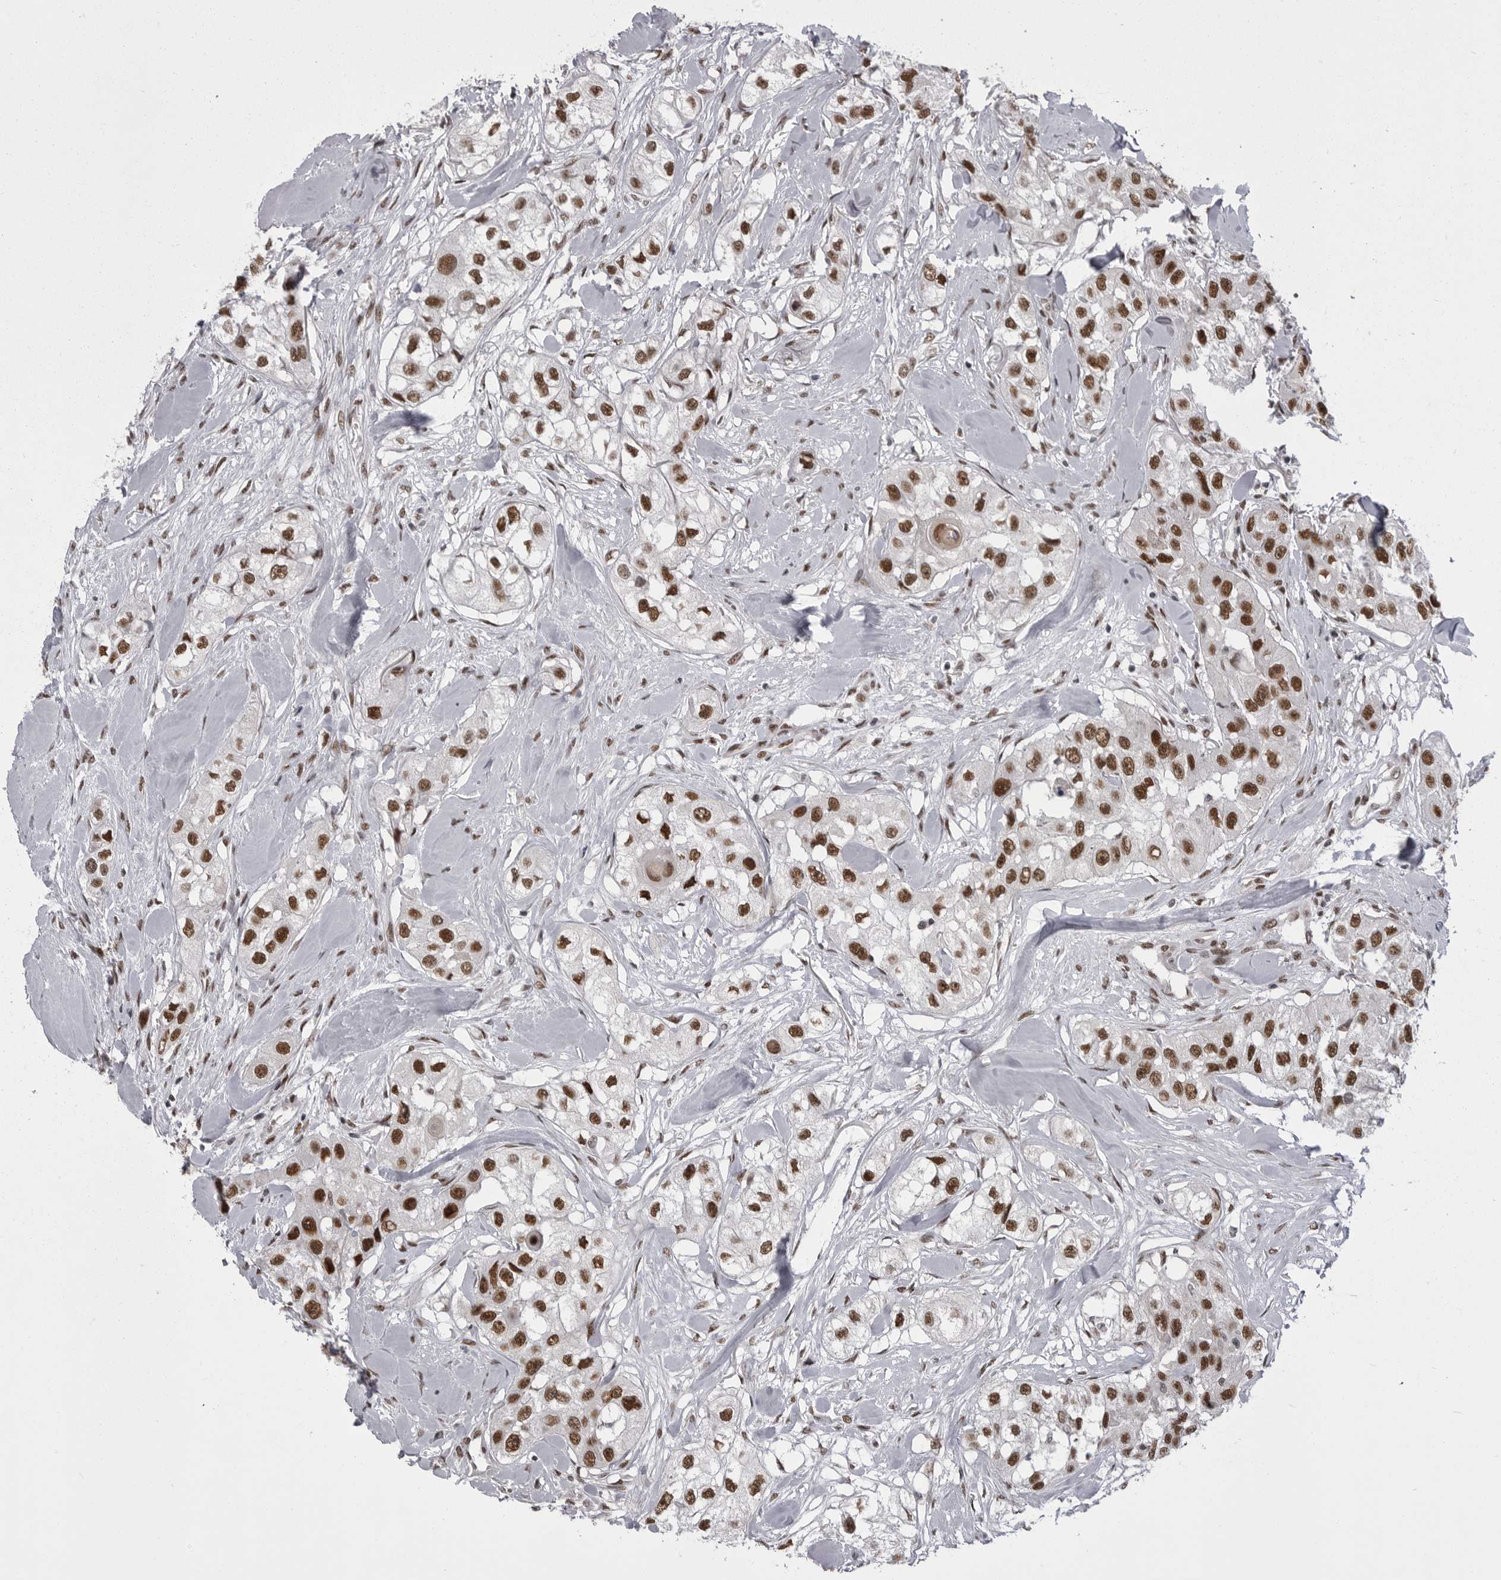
{"staining": {"intensity": "strong", "quantity": ">75%", "location": "nuclear"}, "tissue": "head and neck cancer", "cell_type": "Tumor cells", "image_type": "cancer", "snomed": [{"axis": "morphology", "description": "Normal tissue, NOS"}, {"axis": "morphology", "description": "Squamous cell carcinoma, NOS"}, {"axis": "topography", "description": "Skeletal muscle"}, {"axis": "topography", "description": "Head-Neck"}], "caption": "Immunohistochemical staining of head and neck cancer (squamous cell carcinoma) demonstrates high levels of strong nuclear protein expression in approximately >75% of tumor cells. (DAB (3,3'-diaminobenzidine) IHC, brown staining for protein, blue staining for nuclei).", "gene": "MEPCE", "patient": {"sex": "male", "age": 51}}